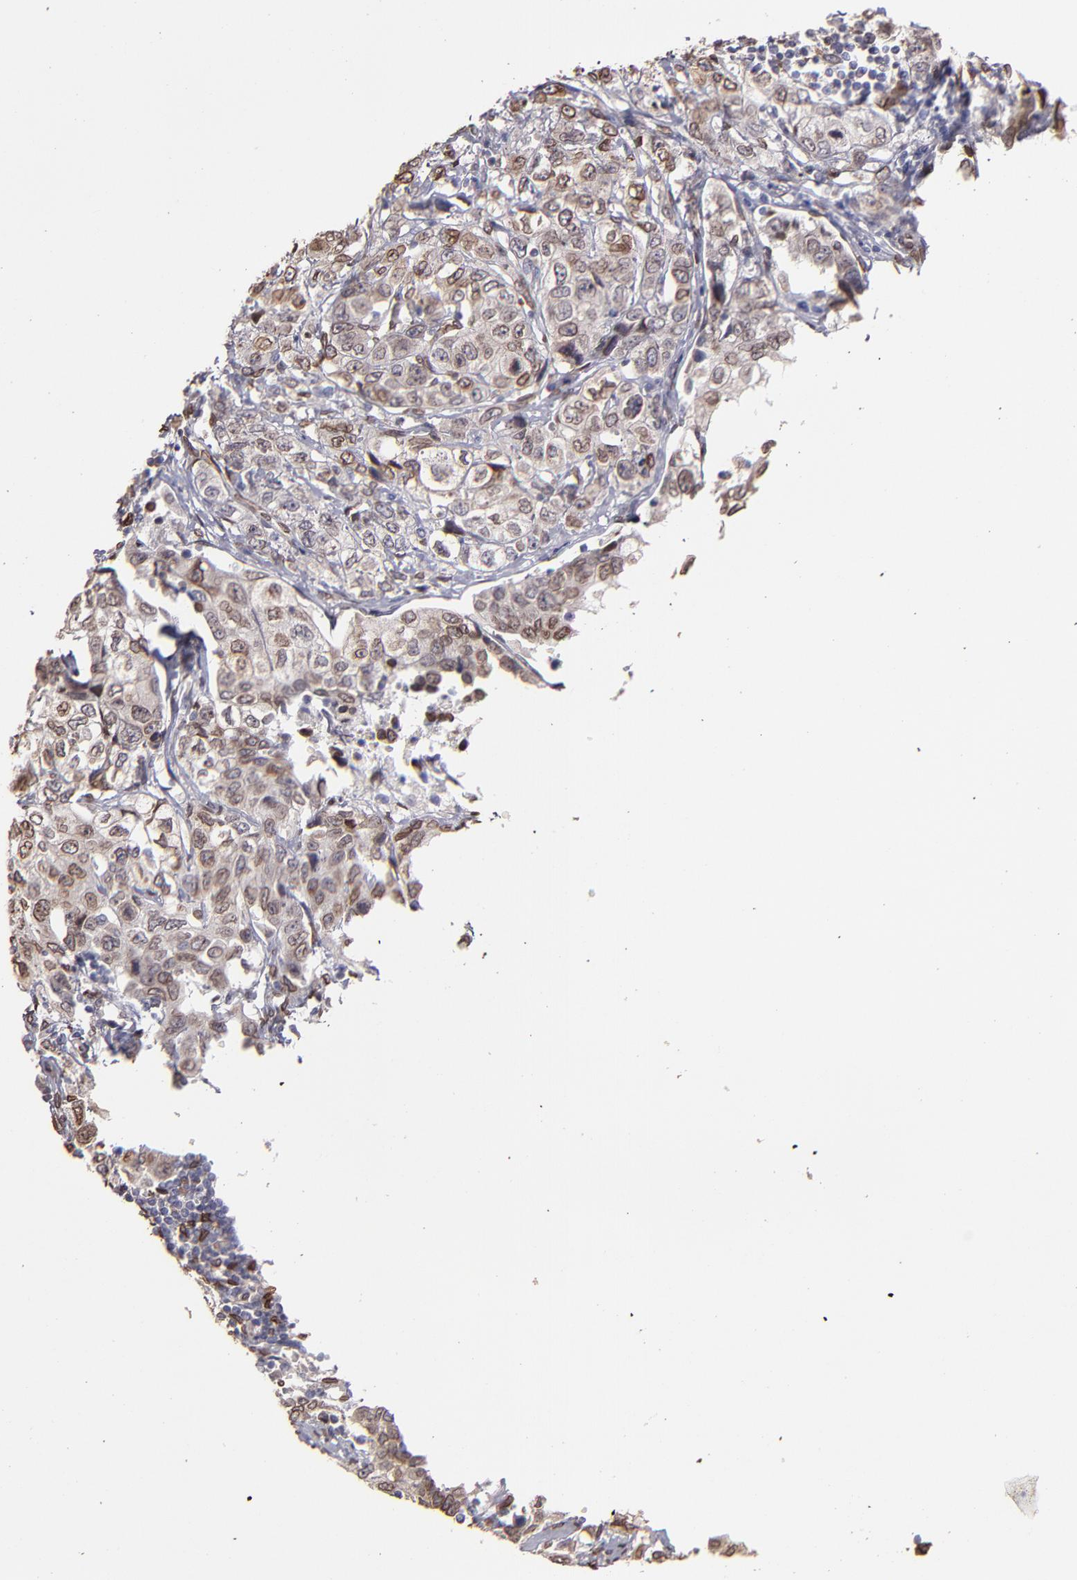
{"staining": {"intensity": "moderate", "quantity": ">75%", "location": "cytoplasmic/membranous,nuclear"}, "tissue": "stomach cancer", "cell_type": "Tumor cells", "image_type": "cancer", "snomed": [{"axis": "morphology", "description": "Adenocarcinoma, NOS"}, {"axis": "topography", "description": "Stomach"}], "caption": "Stomach adenocarcinoma was stained to show a protein in brown. There is medium levels of moderate cytoplasmic/membranous and nuclear positivity in approximately >75% of tumor cells.", "gene": "PUM3", "patient": {"sex": "male", "age": 48}}